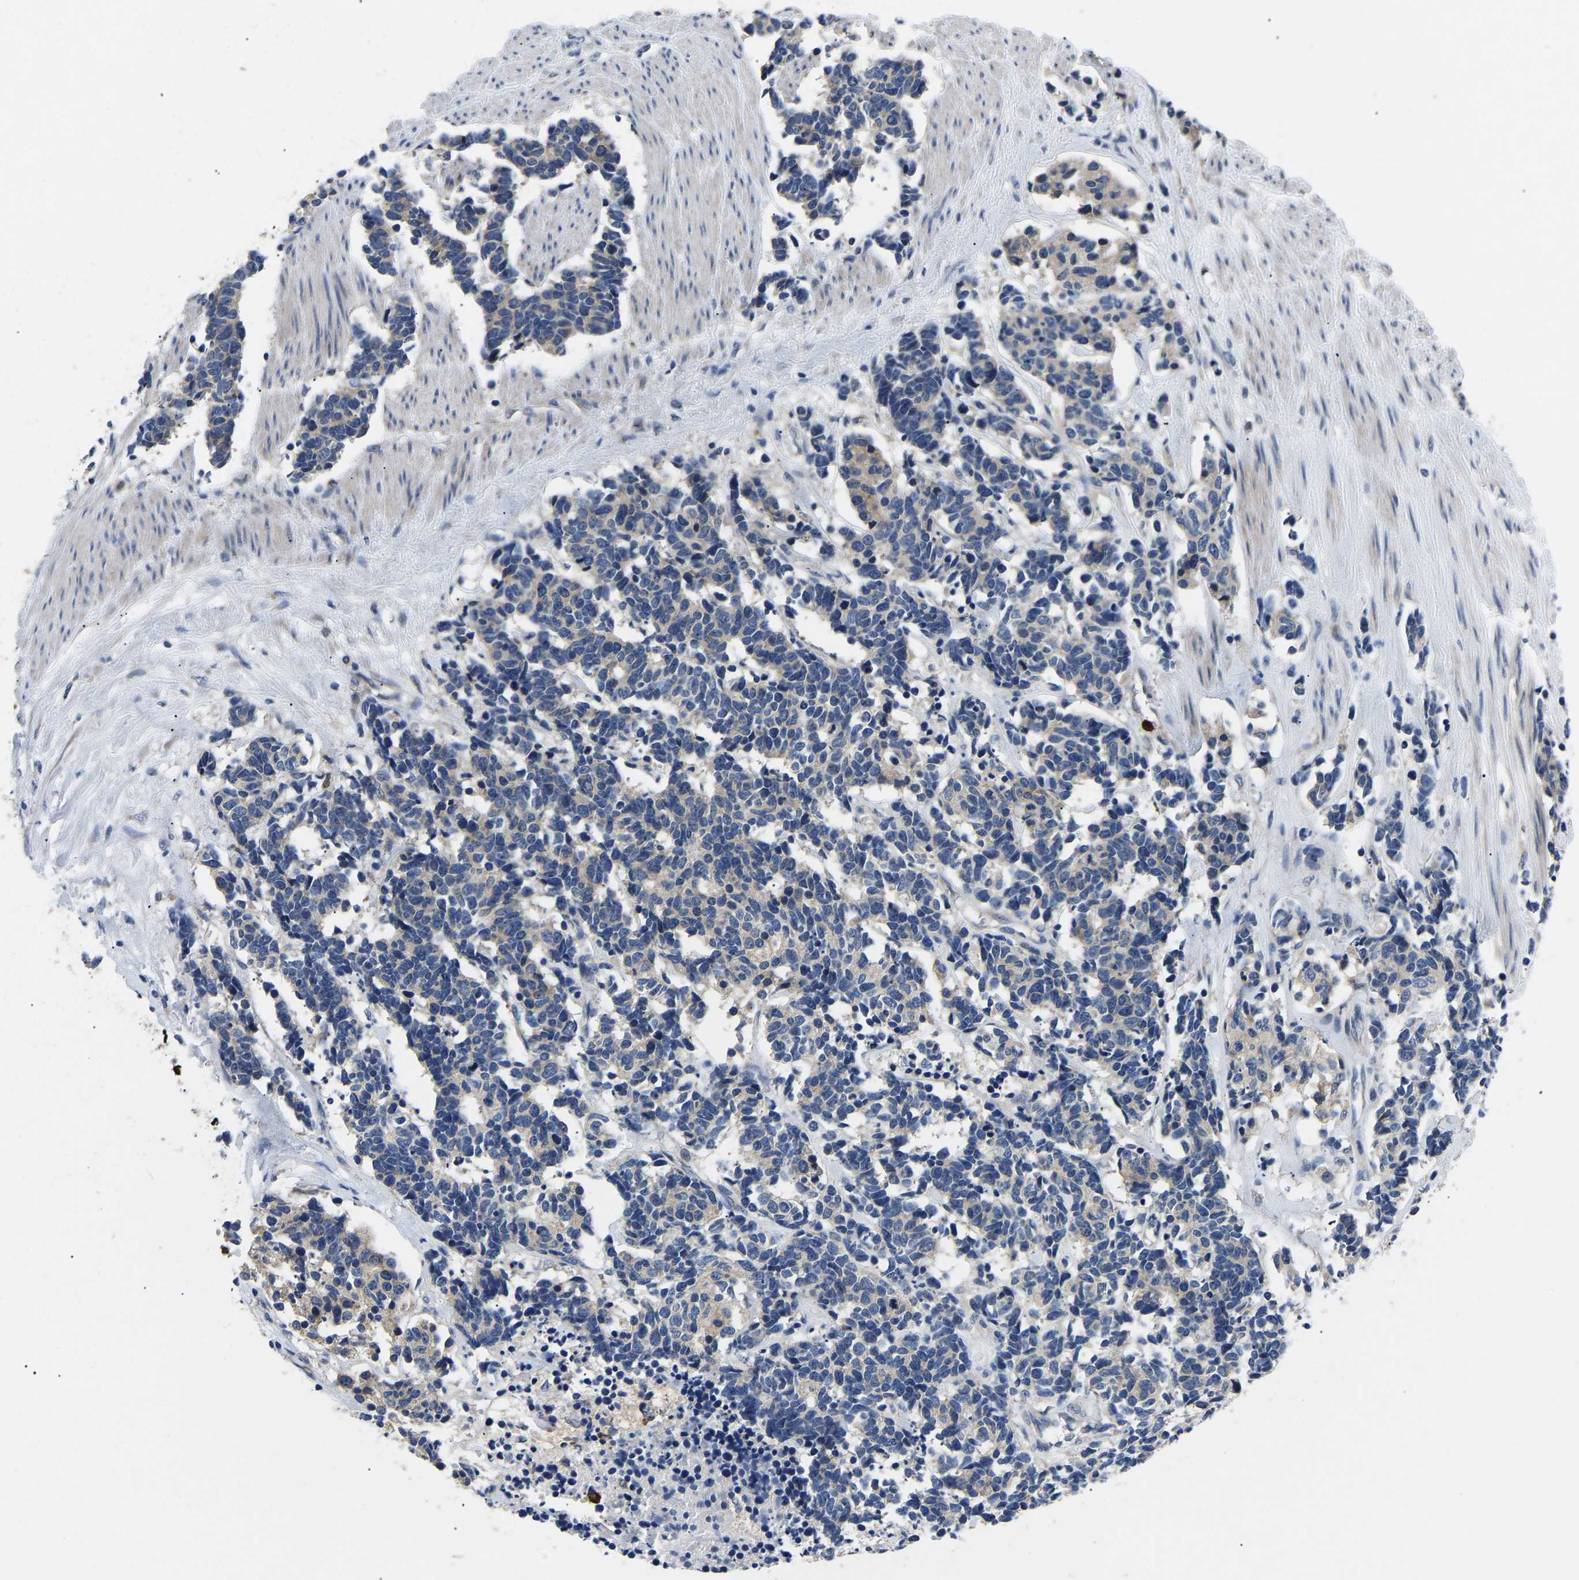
{"staining": {"intensity": "negative", "quantity": "none", "location": "none"}, "tissue": "carcinoid", "cell_type": "Tumor cells", "image_type": "cancer", "snomed": [{"axis": "morphology", "description": "Carcinoma, NOS"}, {"axis": "morphology", "description": "Carcinoid, malignant, NOS"}, {"axis": "topography", "description": "Urinary bladder"}], "caption": "Protein analysis of carcinoid (malignant) exhibits no significant staining in tumor cells.", "gene": "TOR1B", "patient": {"sex": "male", "age": 57}}